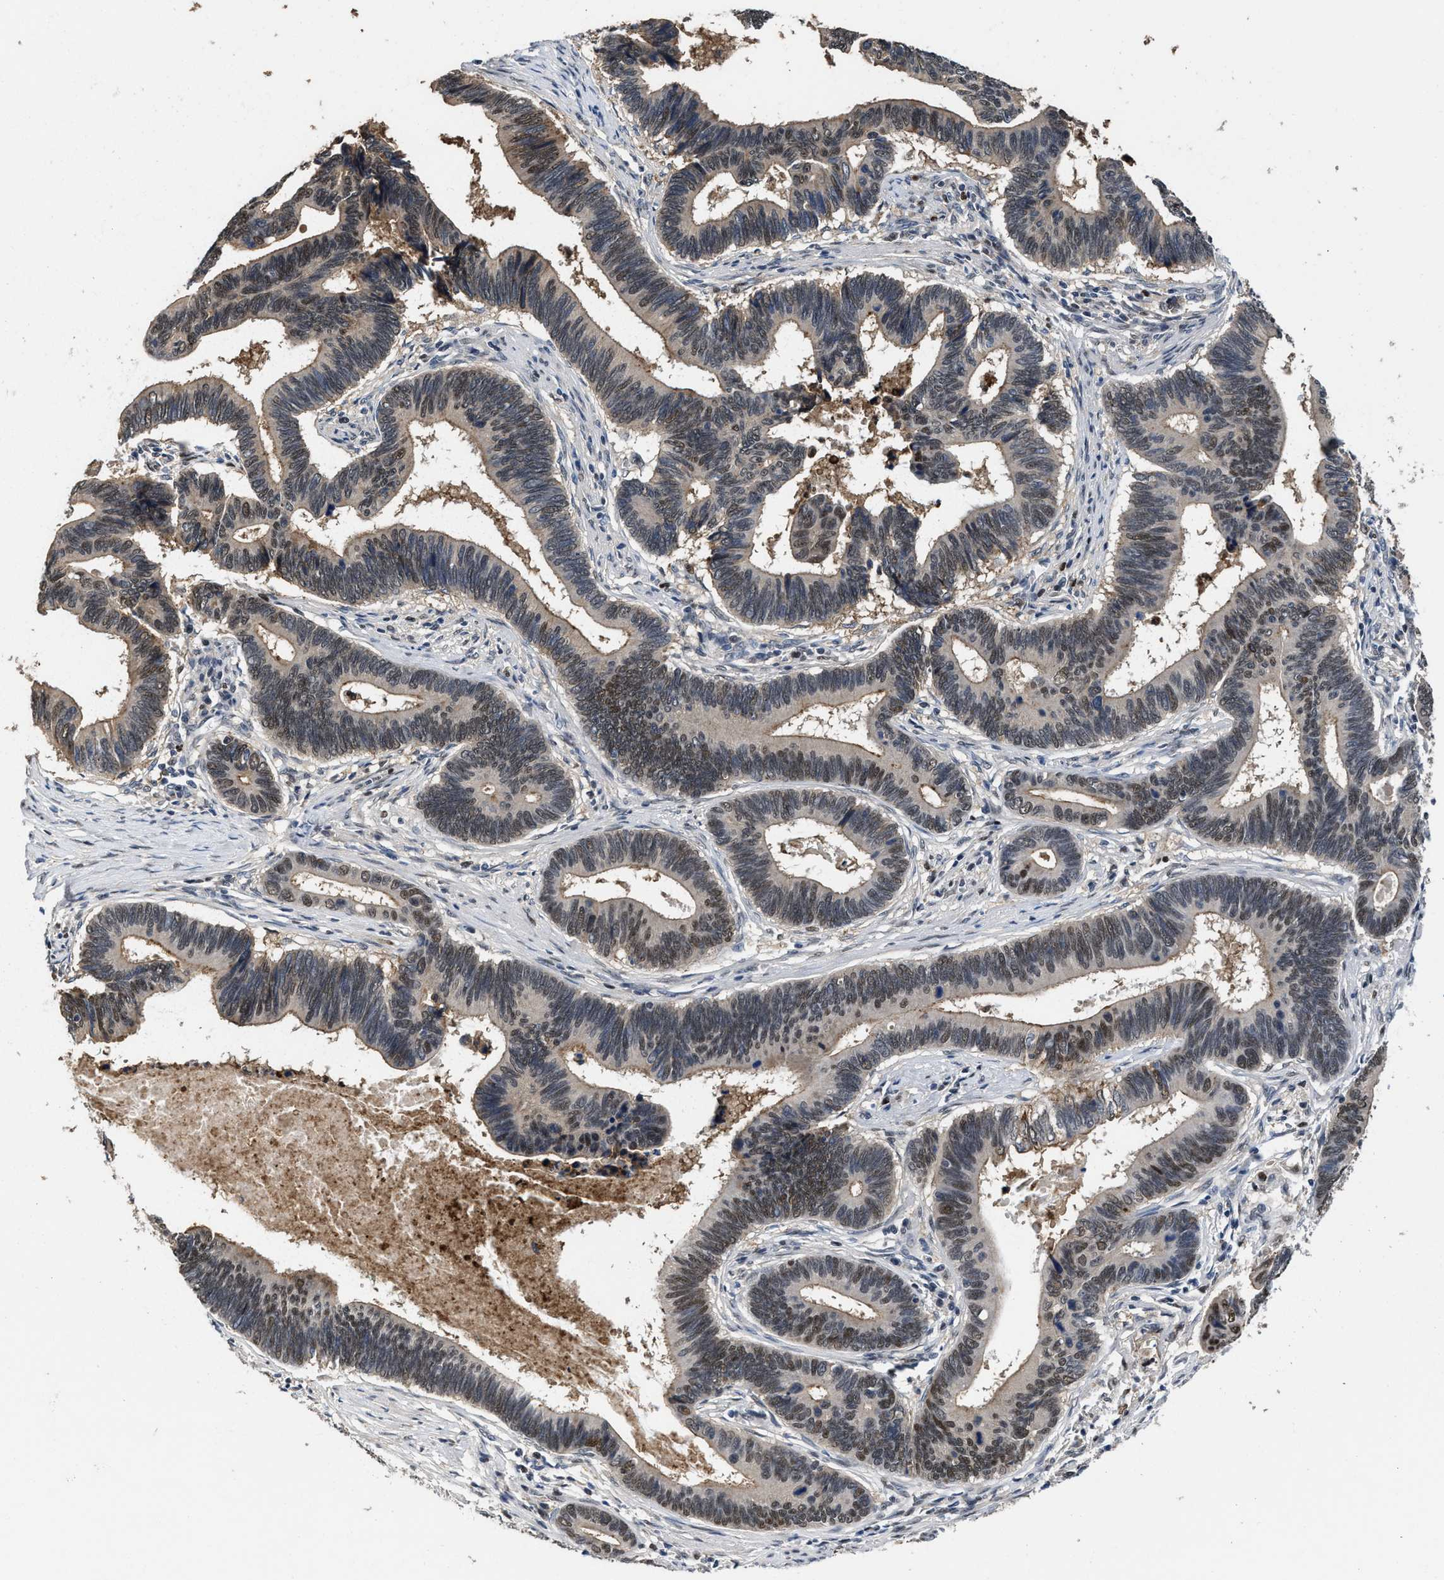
{"staining": {"intensity": "moderate", "quantity": "25%-75%", "location": "nuclear"}, "tissue": "pancreatic cancer", "cell_type": "Tumor cells", "image_type": "cancer", "snomed": [{"axis": "morphology", "description": "Adenocarcinoma, NOS"}, {"axis": "topography", "description": "Pancreas"}], "caption": "IHC image of adenocarcinoma (pancreatic) stained for a protein (brown), which shows medium levels of moderate nuclear staining in approximately 25%-75% of tumor cells.", "gene": "ZNF20", "patient": {"sex": "female", "age": 70}}